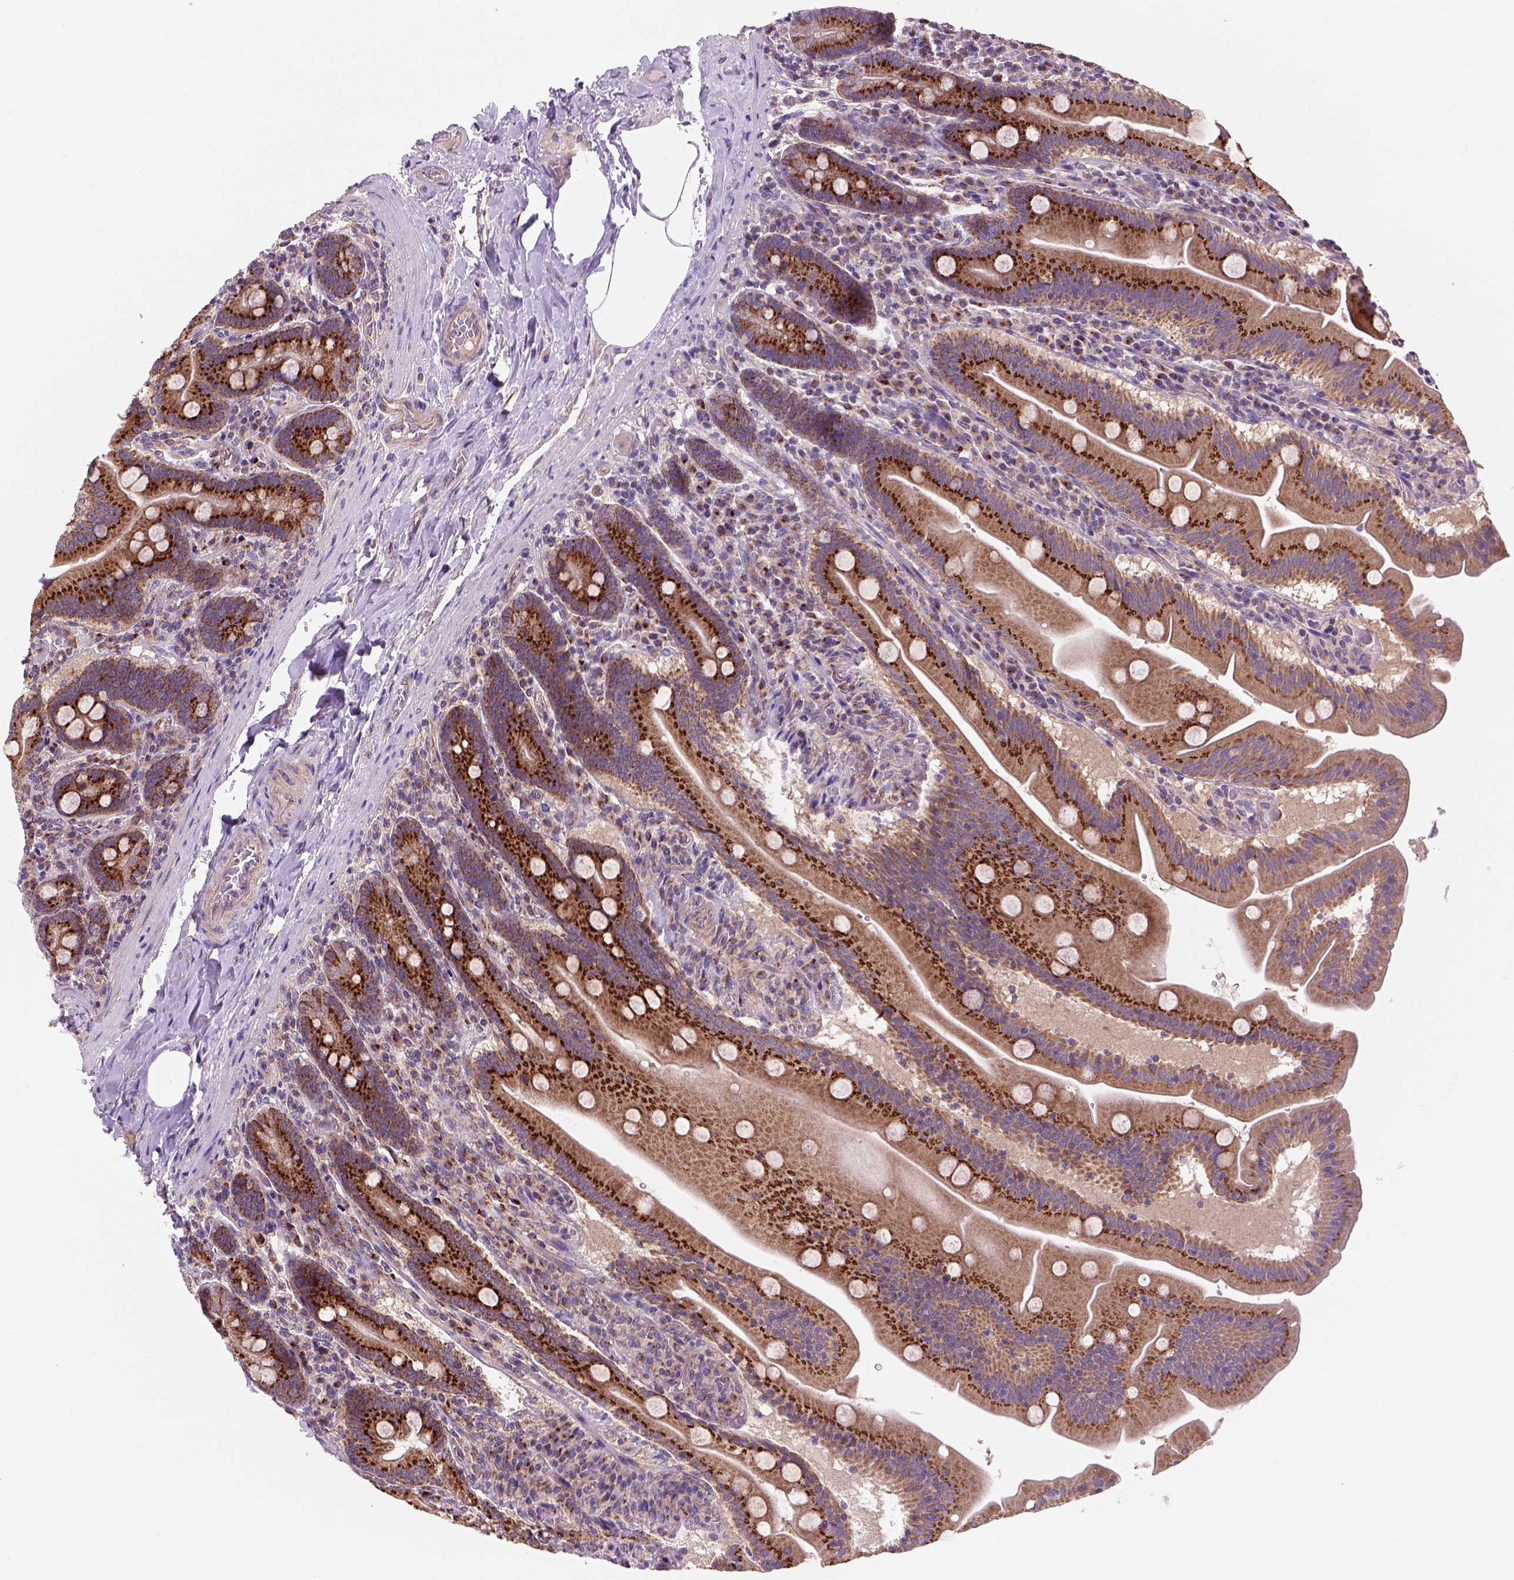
{"staining": {"intensity": "strong", "quantity": ">75%", "location": "cytoplasmic/membranous"}, "tissue": "small intestine", "cell_type": "Glandular cells", "image_type": "normal", "snomed": [{"axis": "morphology", "description": "Normal tissue, NOS"}, {"axis": "topography", "description": "Small intestine"}], "caption": "IHC histopathology image of normal small intestine stained for a protein (brown), which demonstrates high levels of strong cytoplasmic/membranous staining in approximately >75% of glandular cells.", "gene": "WARS2", "patient": {"sex": "male", "age": 37}}